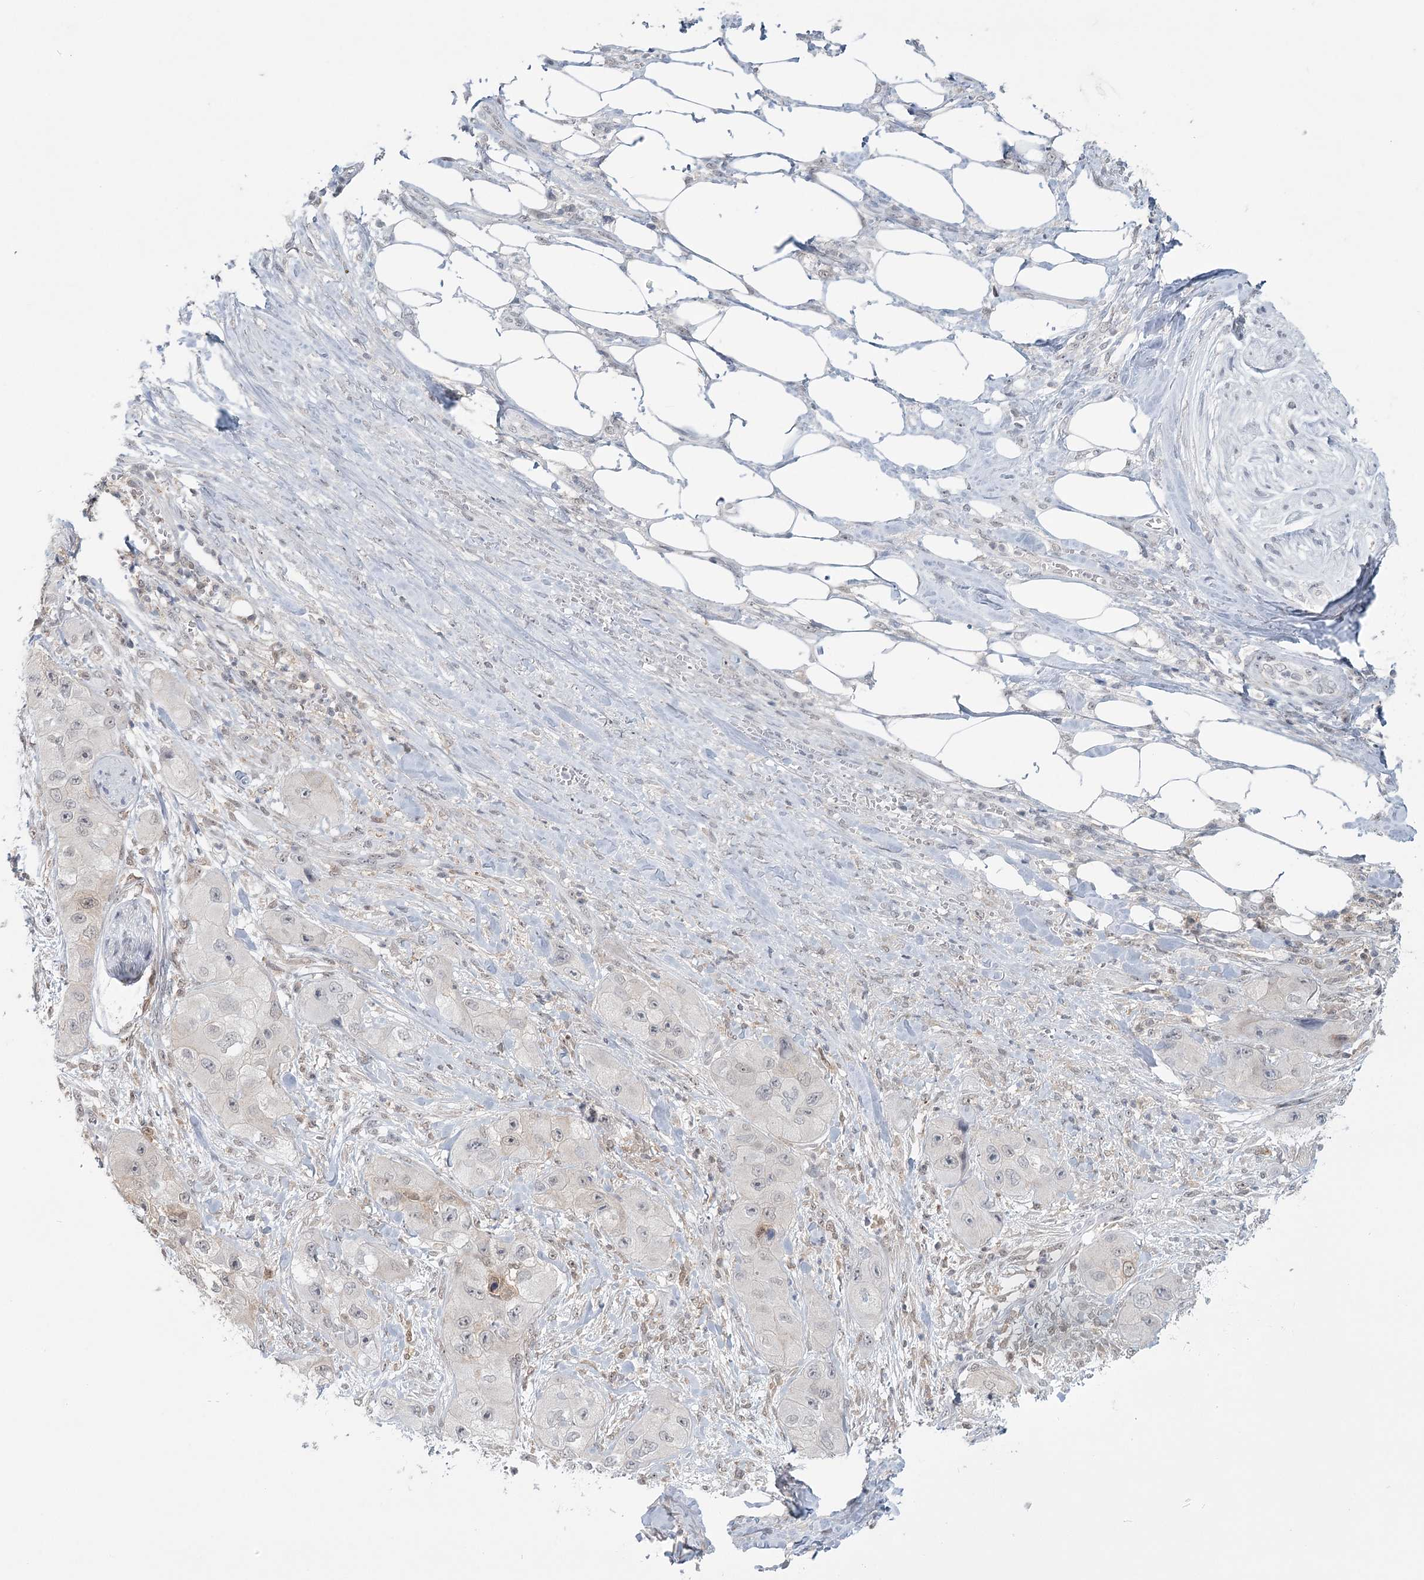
{"staining": {"intensity": "negative", "quantity": "none", "location": "none"}, "tissue": "skin cancer", "cell_type": "Tumor cells", "image_type": "cancer", "snomed": [{"axis": "morphology", "description": "Squamous cell carcinoma, NOS"}, {"axis": "topography", "description": "Skin"}, {"axis": "topography", "description": "Subcutis"}], "caption": "This histopathology image is of skin squamous cell carcinoma stained with immunohistochemistry to label a protein in brown with the nuclei are counter-stained blue. There is no positivity in tumor cells.", "gene": "TMEM70", "patient": {"sex": "male", "age": 73}}